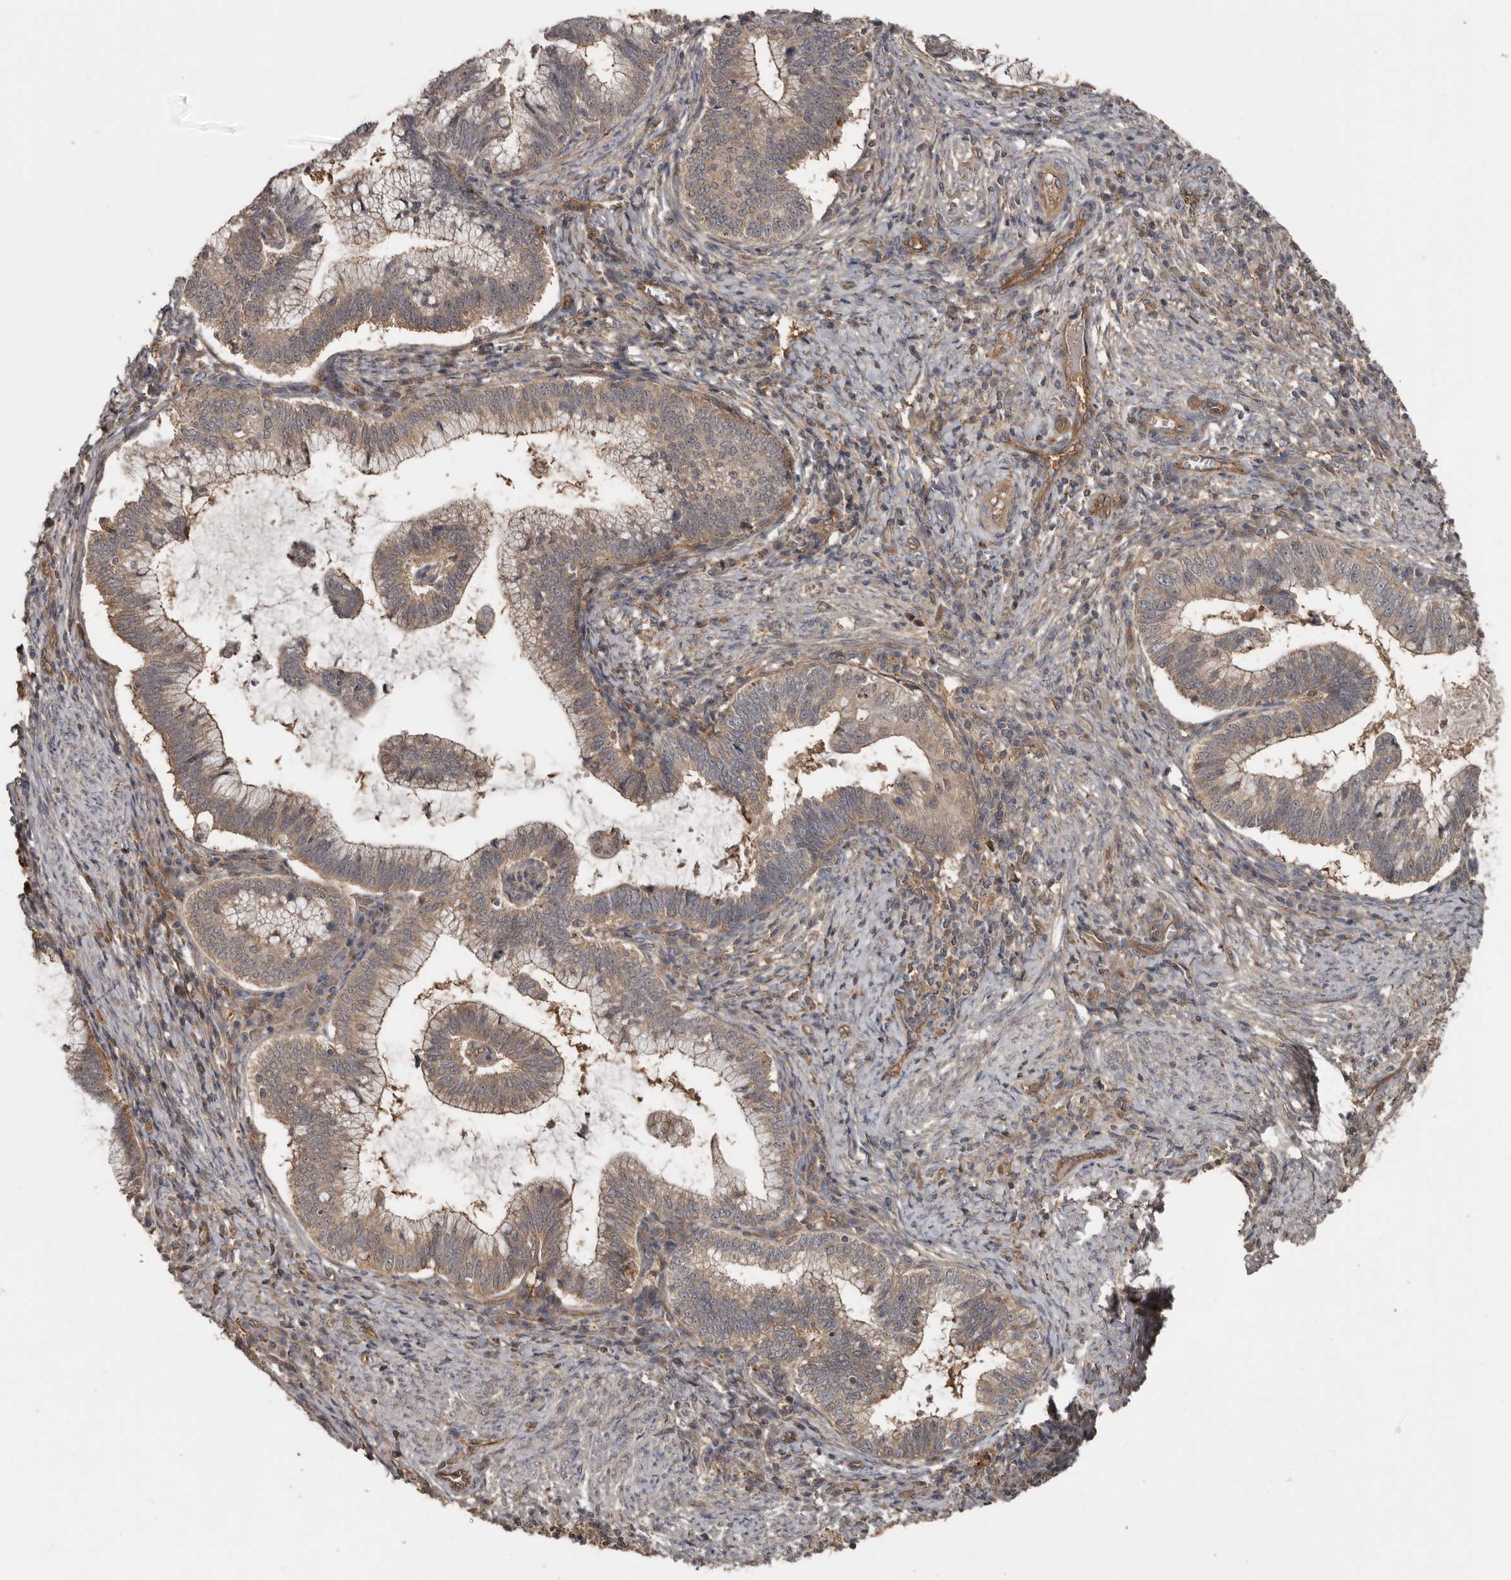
{"staining": {"intensity": "weak", "quantity": ">75%", "location": "cytoplasmic/membranous"}, "tissue": "cervical cancer", "cell_type": "Tumor cells", "image_type": "cancer", "snomed": [{"axis": "morphology", "description": "Adenocarcinoma, NOS"}, {"axis": "topography", "description": "Cervix"}], "caption": "There is low levels of weak cytoplasmic/membranous expression in tumor cells of cervical cancer, as demonstrated by immunohistochemical staining (brown color).", "gene": "EXOC3L1", "patient": {"sex": "female", "age": 36}}